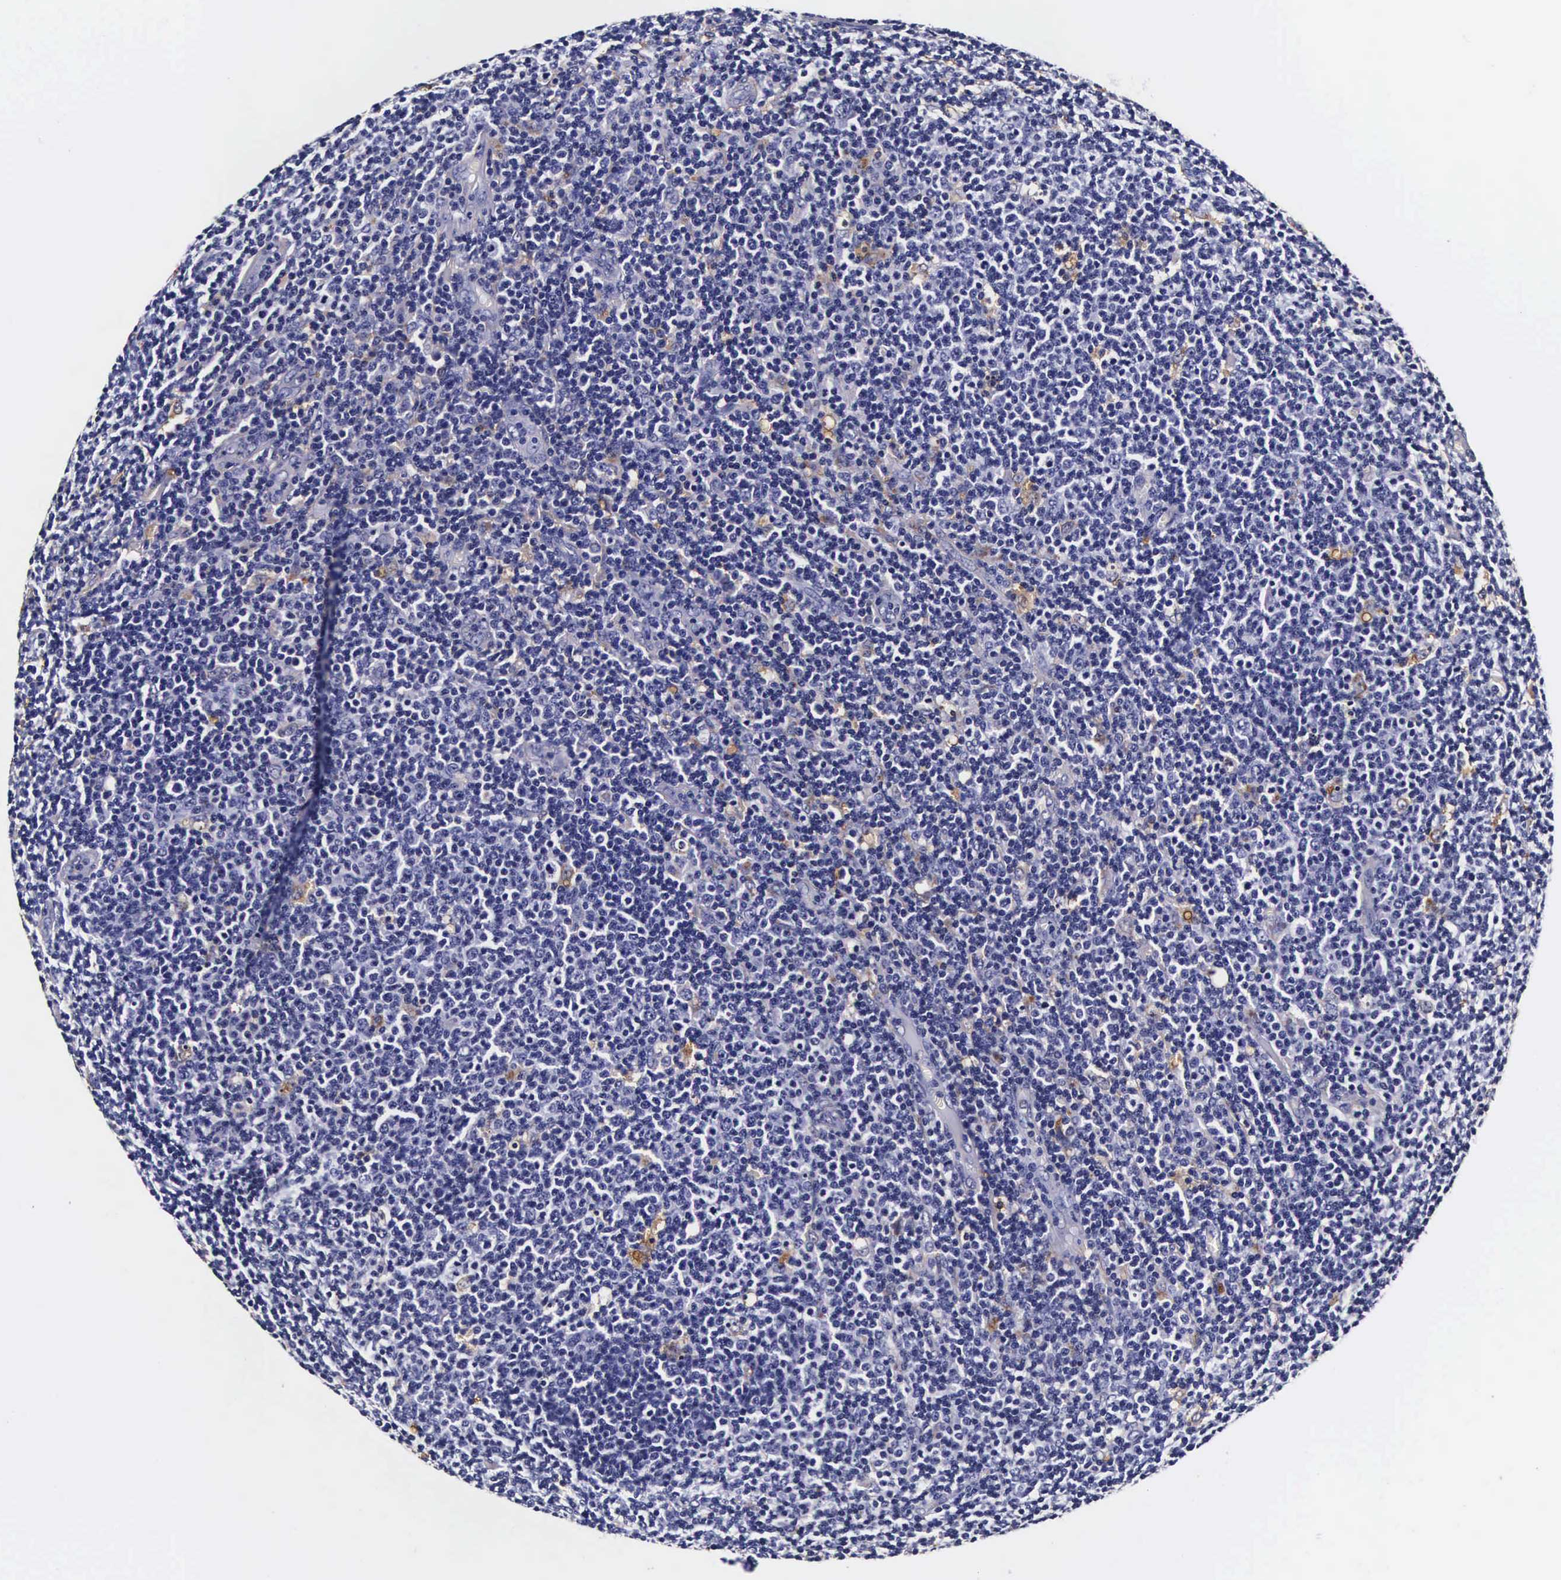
{"staining": {"intensity": "negative", "quantity": "none", "location": "none"}, "tissue": "lymphoma", "cell_type": "Tumor cells", "image_type": "cancer", "snomed": [{"axis": "morphology", "description": "Malignant lymphoma, non-Hodgkin's type, Low grade"}, {"axis": "topography", "description": "Lymph node"}], "caption": "IHC of low-grade malignant lymphoma, non-Hodgkin's type reveals no positivity in tumor cells. Brightfield microscopy of immunohistochemistry stained with DAB (3,3'-diaminobenzidine) (brown) and hematoxylin (blue), captured at high magnification.", "gene": "CTSB", "patient": {"sex": "male", "age": 74}}